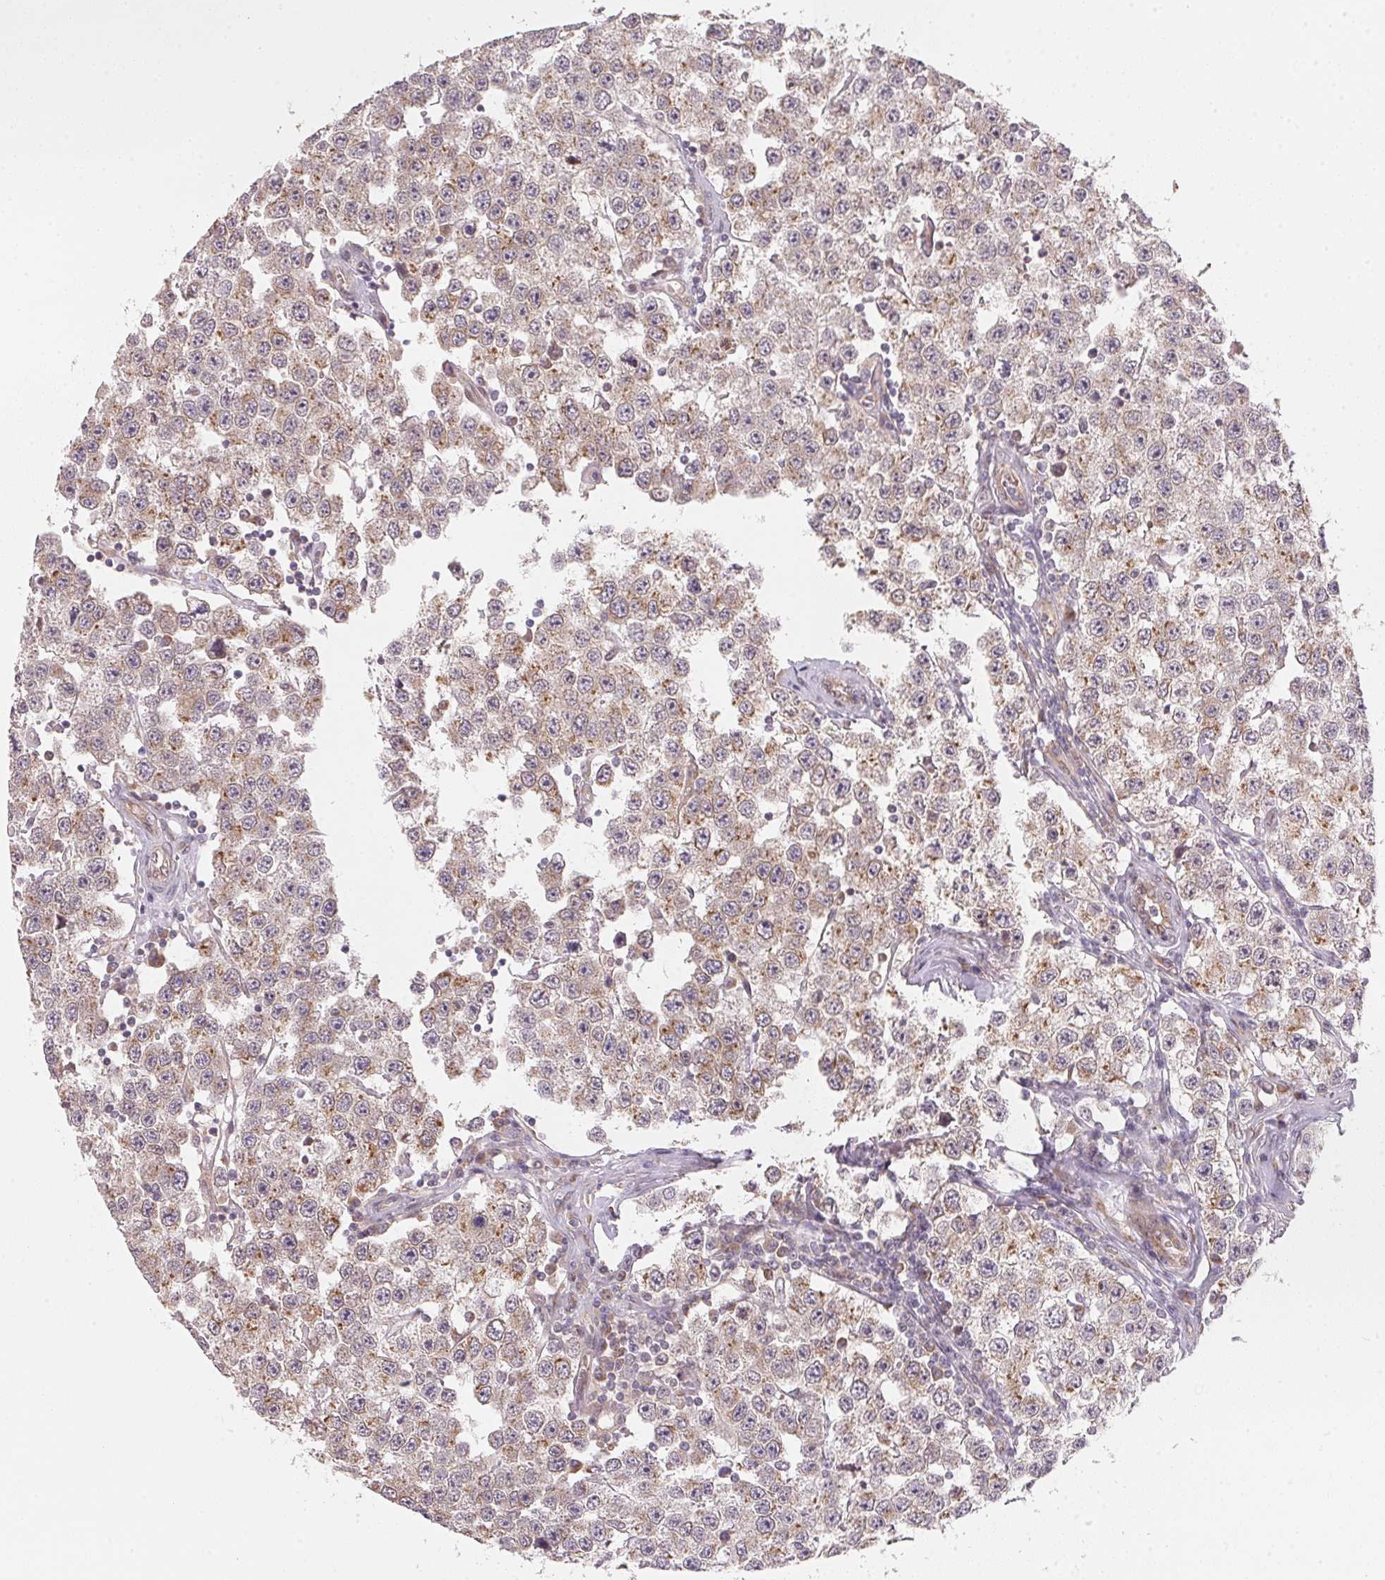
{"staining": {"intensity": "weak", "quantity": "25%-75%", "location": "cytoplasmic/membranous"}, "tissue": "testis cancer", "cell_type": "Tumor cells", "image_type": "cancer", "snomed": [{"axis": "morphology", "description": "Seminoma, NOS"}, {"axis": "topography", "description": "Testis"}], "caption": "Immunohistochemical staining of human testis cancer (seminoma) displays weak cytoplasmic/membranous protein staining in about 25%-75% of tumor cells.", "gene": "EI24", "patient": {"sex": "male", "age": 34}}